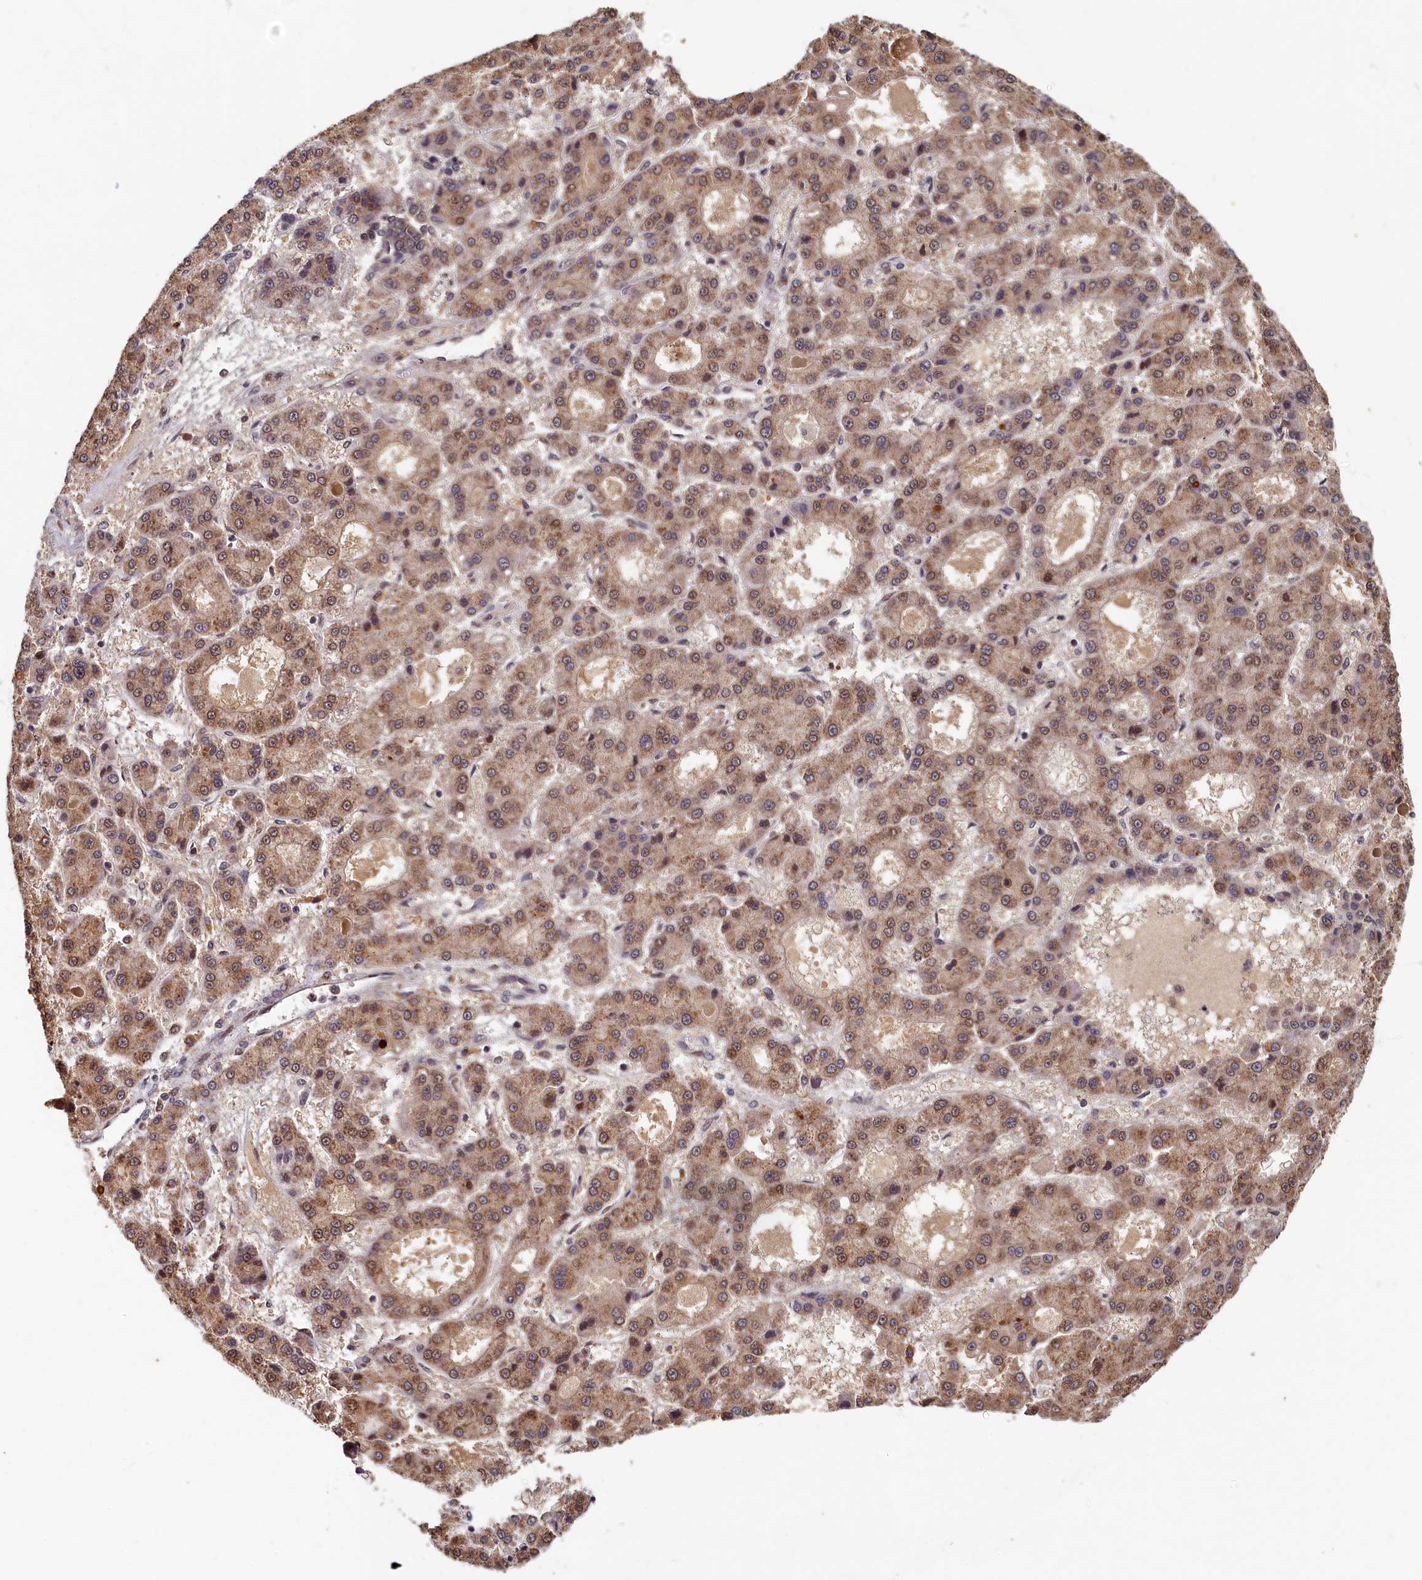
{"staining": {"intensity": "moderate", "quantity": ">75%", "location": "cytoplasmic/membranous"}, "tissue": "liver cancer", "cell_type": "Tumor cells", "image_type": "cancer", "snomed": [{"axis": "morphology", "description": "Carcinoma, Hepatocellular, NOS"}, {"axis": "topography", "description": "Liver"}], "caption": "Protein staining demonstrates moderate cytoplasmic/membranous staining in about >75% of tumor cells in liver cancer (hepatocellular carcinoma).", "gene": "CKAP2L", "patient": {"sex": "male", "age": 70}}